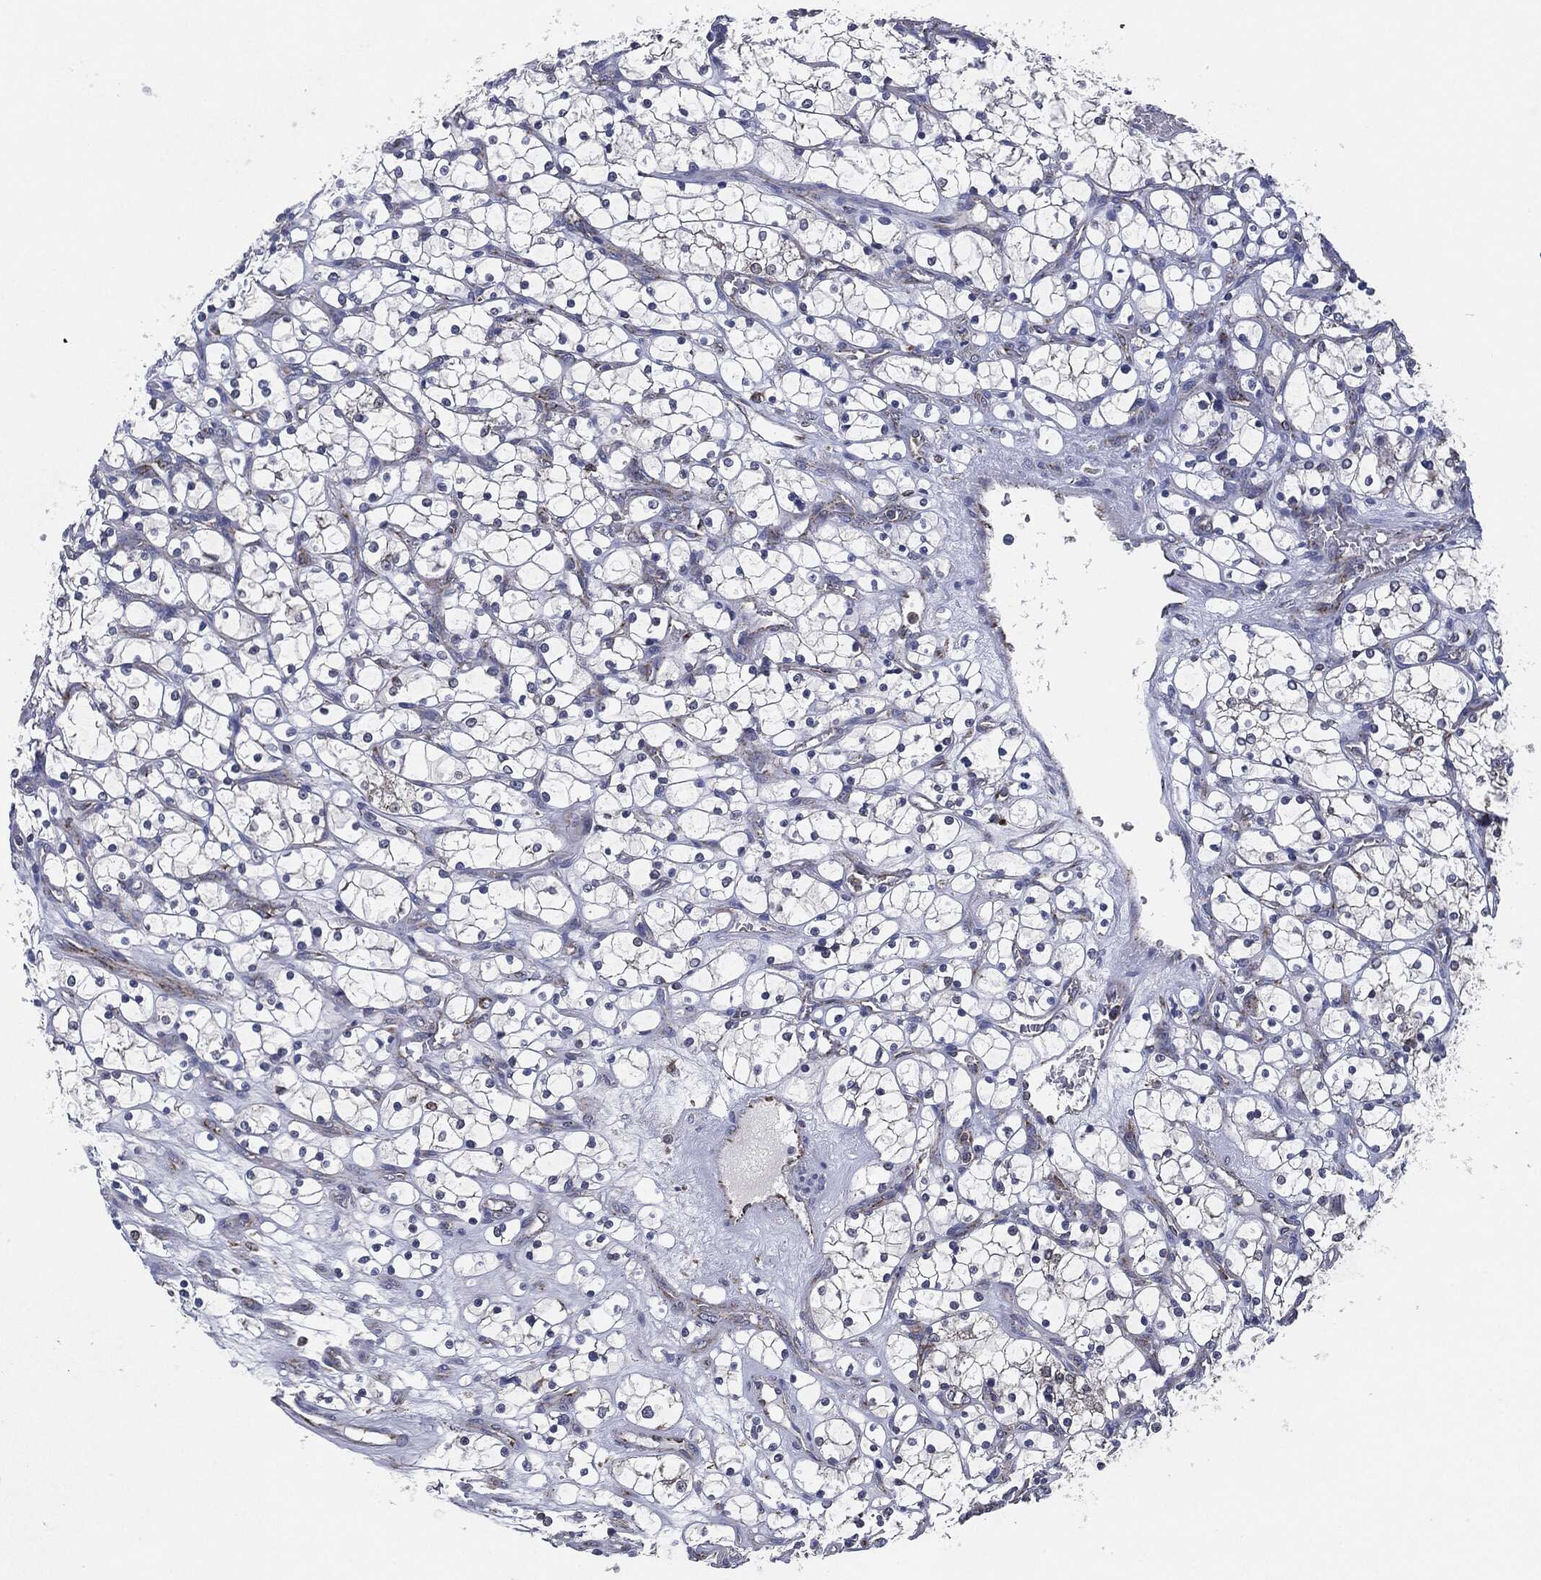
{"staining": {"intensity": "negative", "quantity": "none", "location": "none"}, "tissue": "renal cancer", "cell_type": "Tumor cells", "image_type": "cancer", "snomed": [{"axis": "morphology", "description": "Adenocarcinoma, NOS"}, {"axis": "topography", "description": "Kidney"}], "caption": "Immunohistochemistry of human renal cancer exhibits no positivity in tumor cells.", "gene": "NDUFV2", "patient": {"sex": "female", "age": 69}}